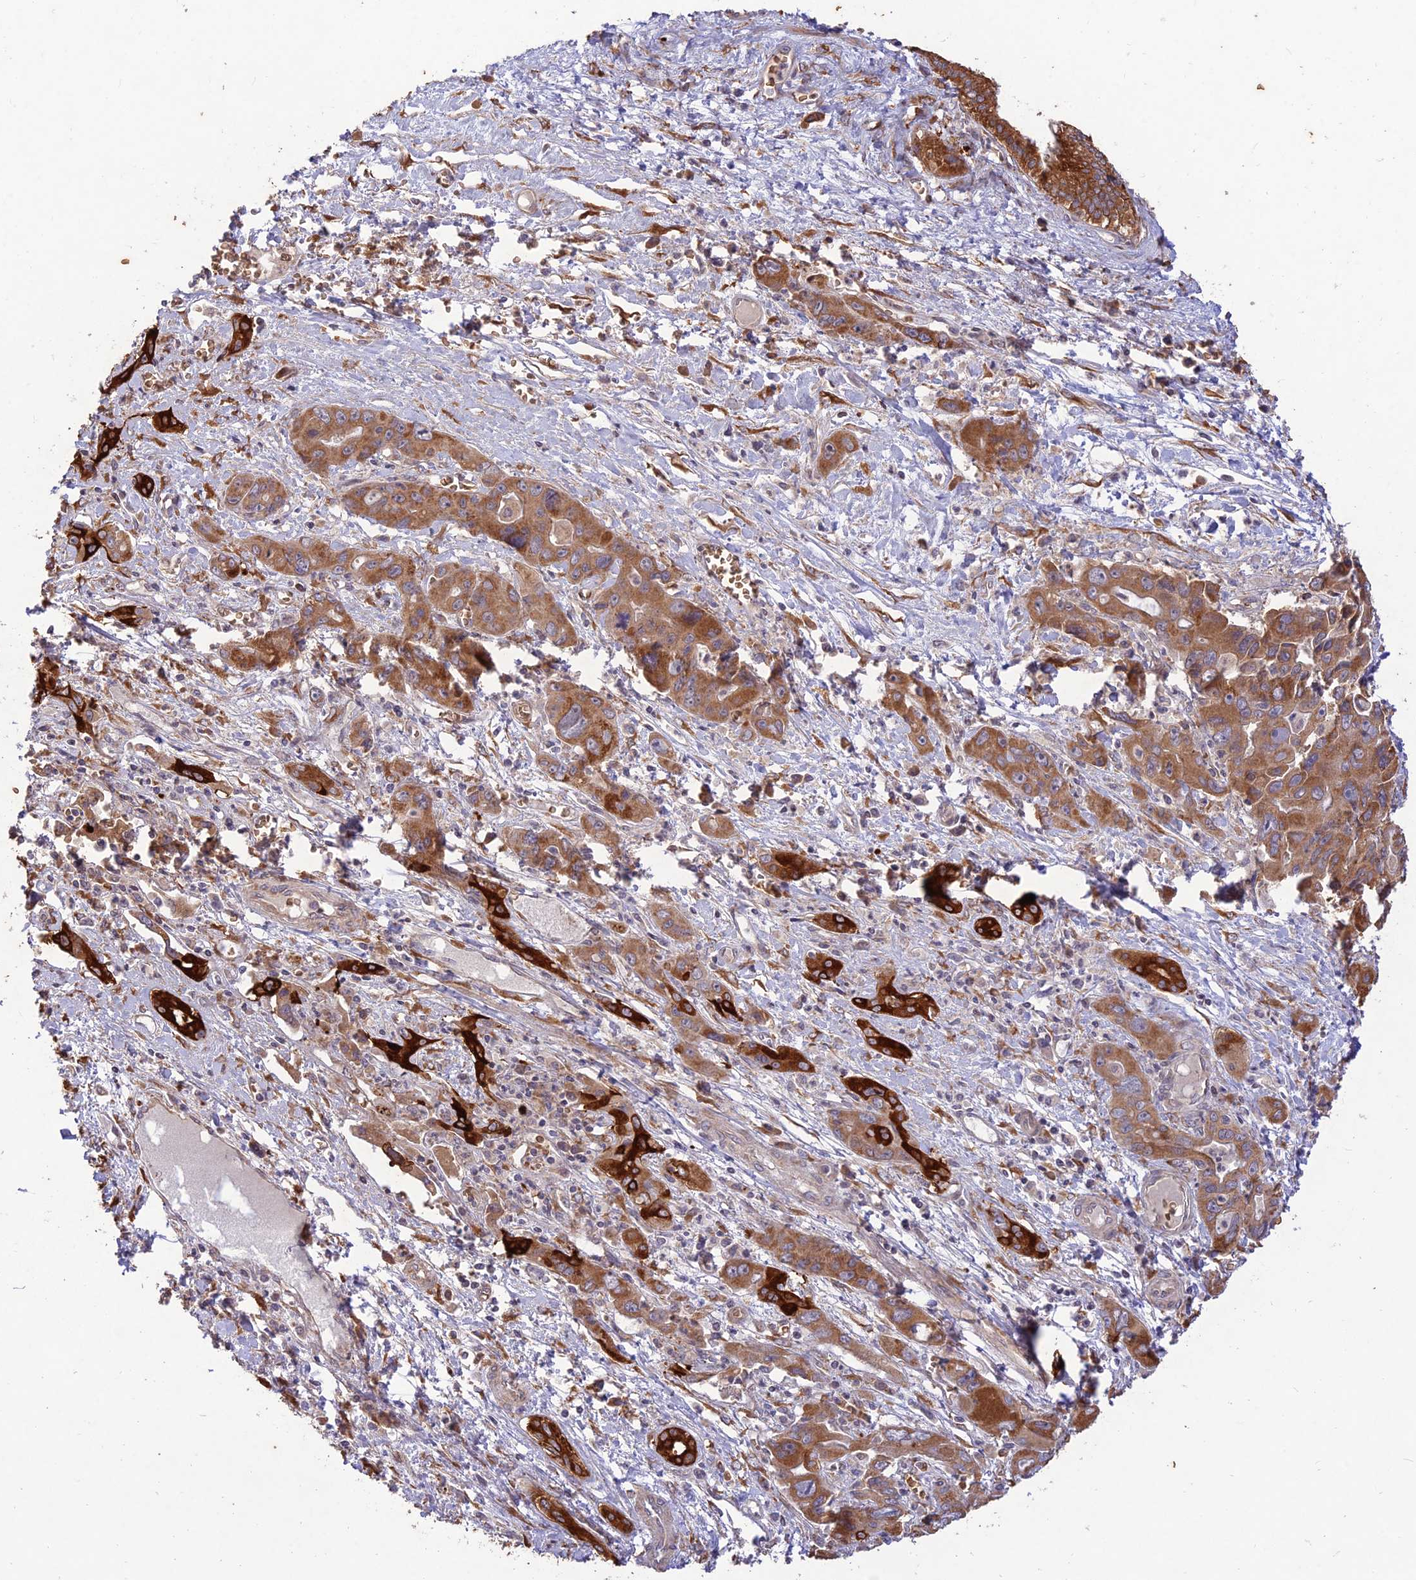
{"staining": {"intensity": "moderate", "quantity": ">75%", "location": "cytoplasmic/membranous"}, "tissue": "liver cancer", "cell_type": "Tumor cells", "image_type": "cancer", "snomed": [{"axis": "morphology", "description": "Cholangiocarcinoma"}, {"axis": "topography", "description": "Liver"}], "caption": "Liver cancer stained with a brown dye displays moderate cytoplasmic/membranous positive staining in about >75% of tumor cells.", "gene": "PPP1R11", "patient": {"sex": "male", "age": 67}}